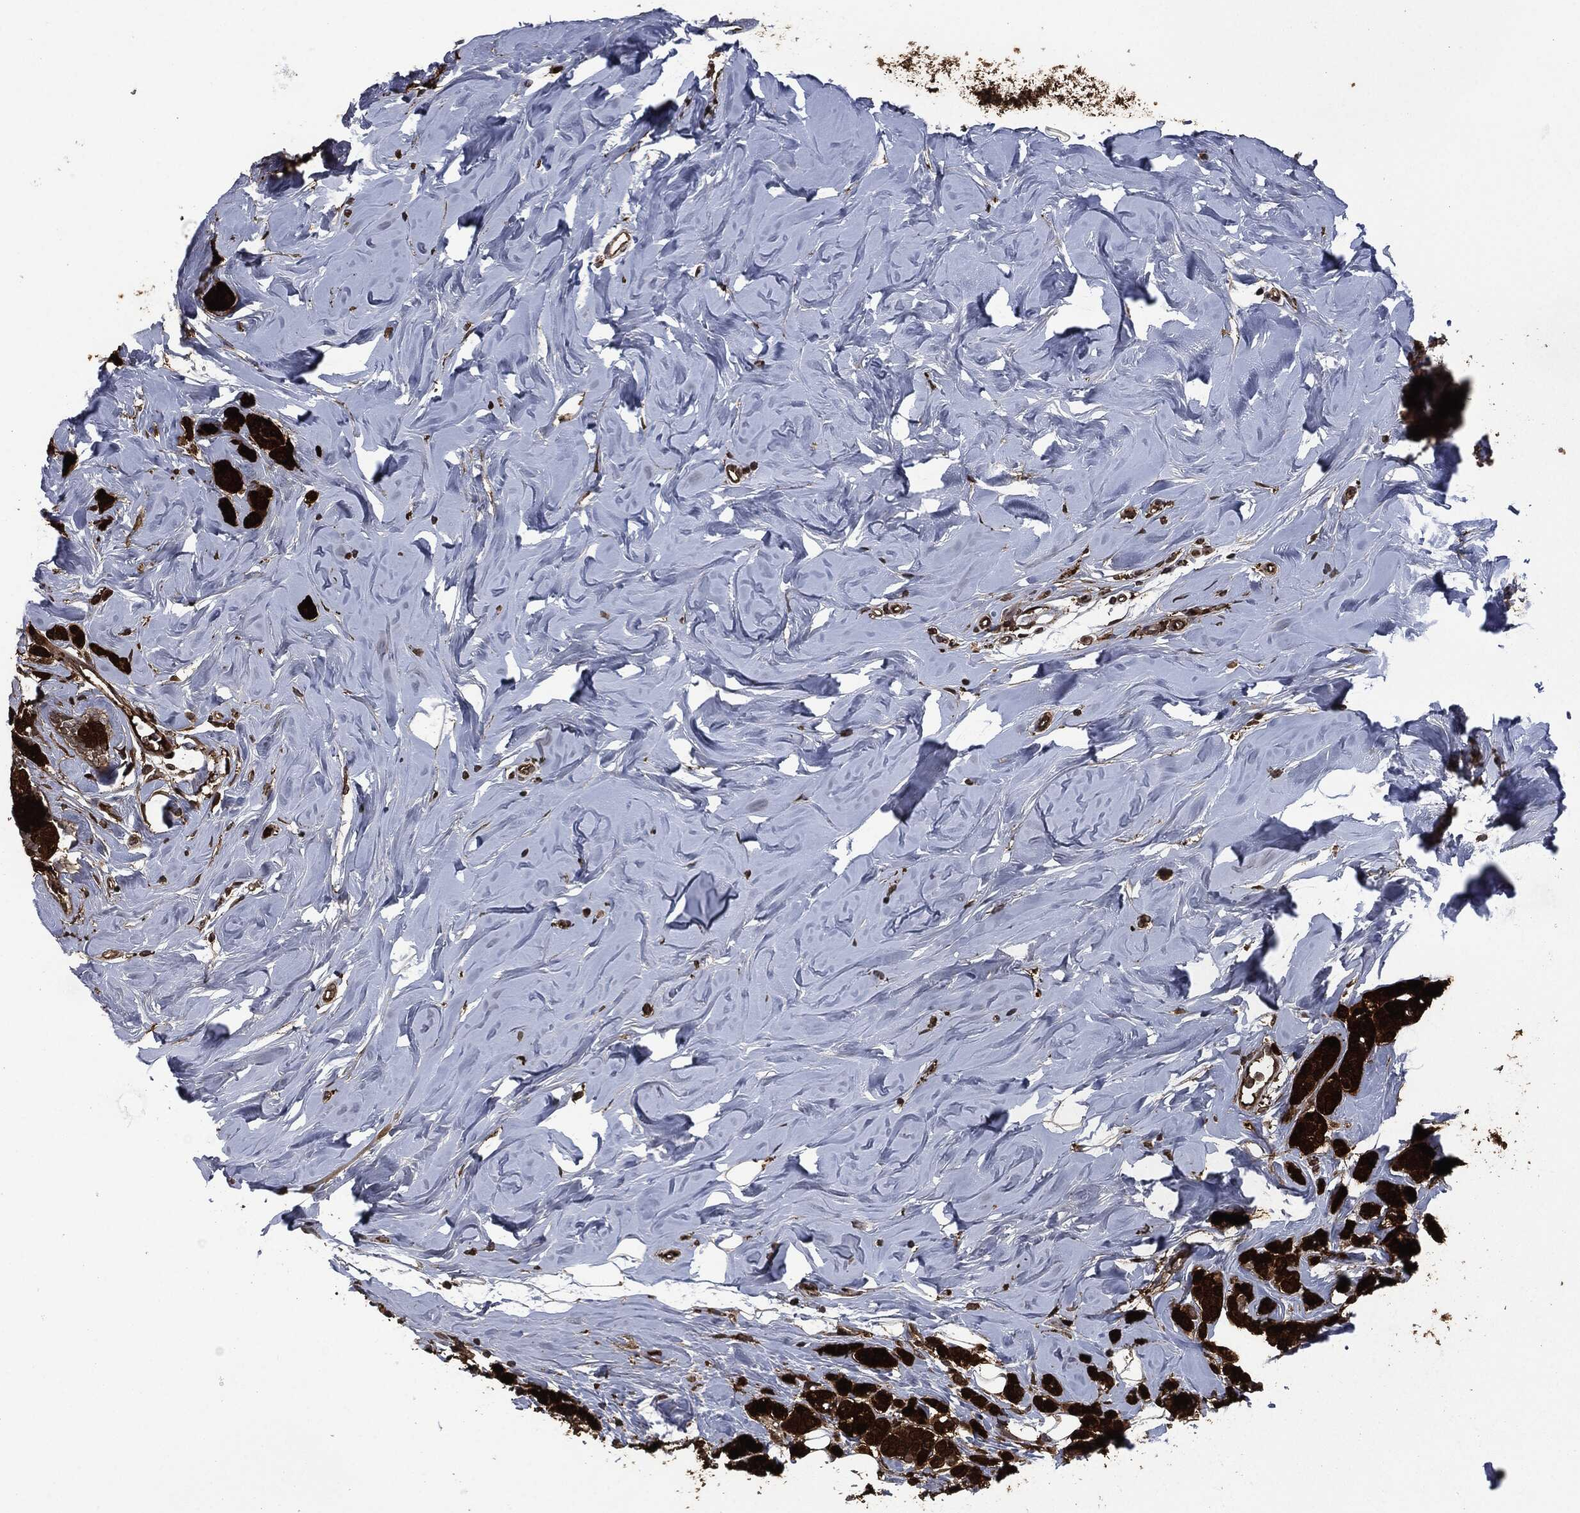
{"staining": {"intensity": "strong", "quantity": ">75%", "location": "cytoplasmic/membranous"}, "tissue": "breast cancer", "cell_type": "Tumor cells", "image_type": "cancer", "snomed": [{"axis": "morphology", "description": "Lobular carcinoma"}, {"axis": "topography", "description": "Breast"}], "caption": "Immunohistochemical staining of breast lobular carcinoma reveals high levels of strong cytoplasmic/membranous protein expression in approximately >75% of tumor cells. The staining was performed using DAB, with brown indicating positive protein expression. Nuclei are stained blue with hematoxylin.", "gene": "CRABP2", "patient": {"sex": "female", "age": 49}}